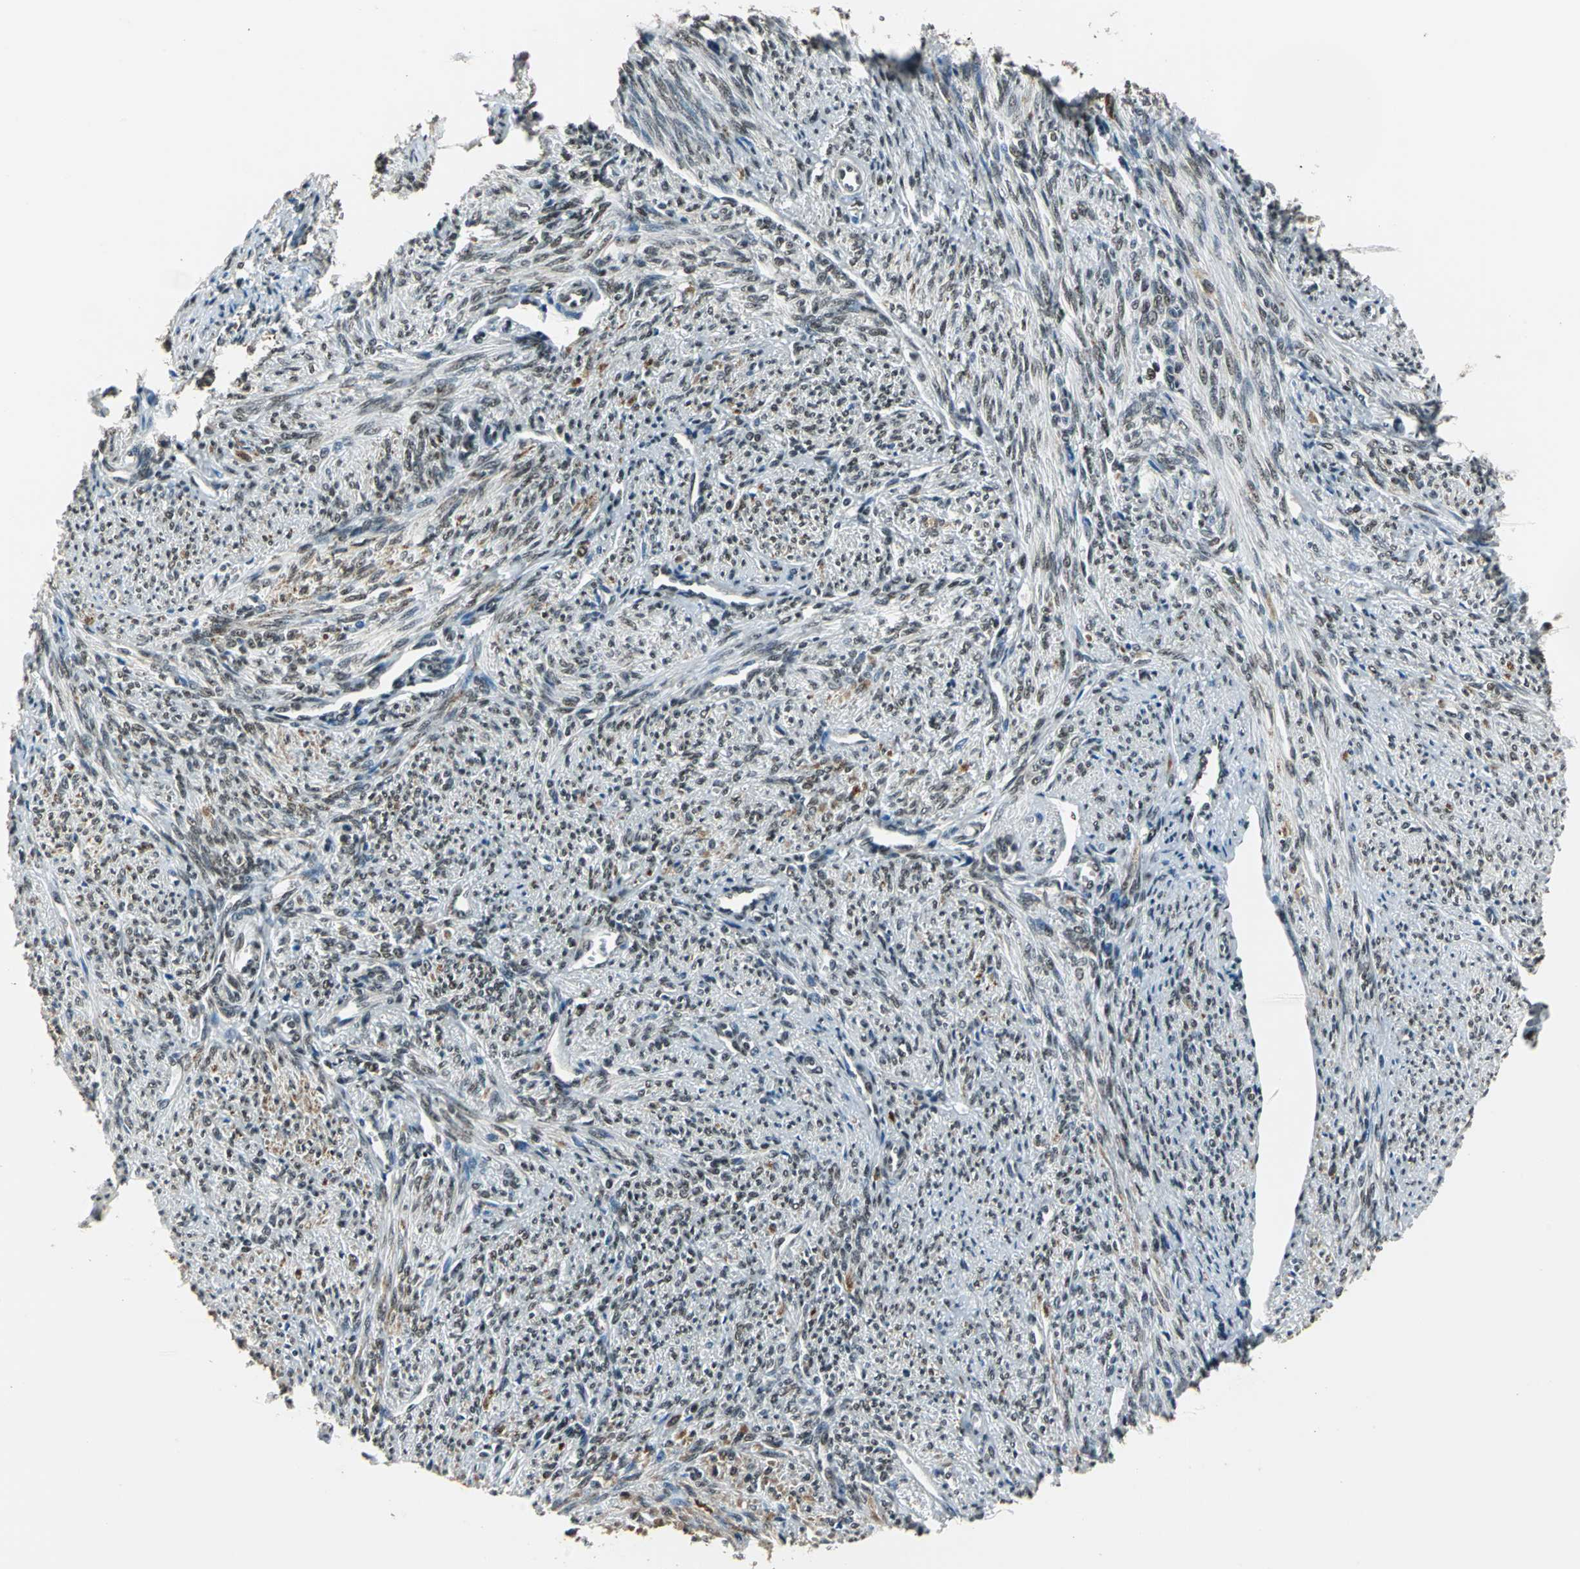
{"staining": {"intensity": "weak", "quantity": "<25%", "location": "nuclear"}, "tissue": "smooth muscle", "cell_type": "Smooth muscle cells", "image_type": "normal", "snomed": [{"axis": "morphology", "description": "Normal tissue, NOS"}, {"axis": "topography", "description": "Smooth muscle"}], "caption": "Smooth muscle cells show no significant staining in benign smooth muscle. The staining is performed using DAB brown chromogen with nuclei counter-stained in using hematoxylin.", "gene": "BCLAF1", "patient": {"sex": "female", "age": 65}}